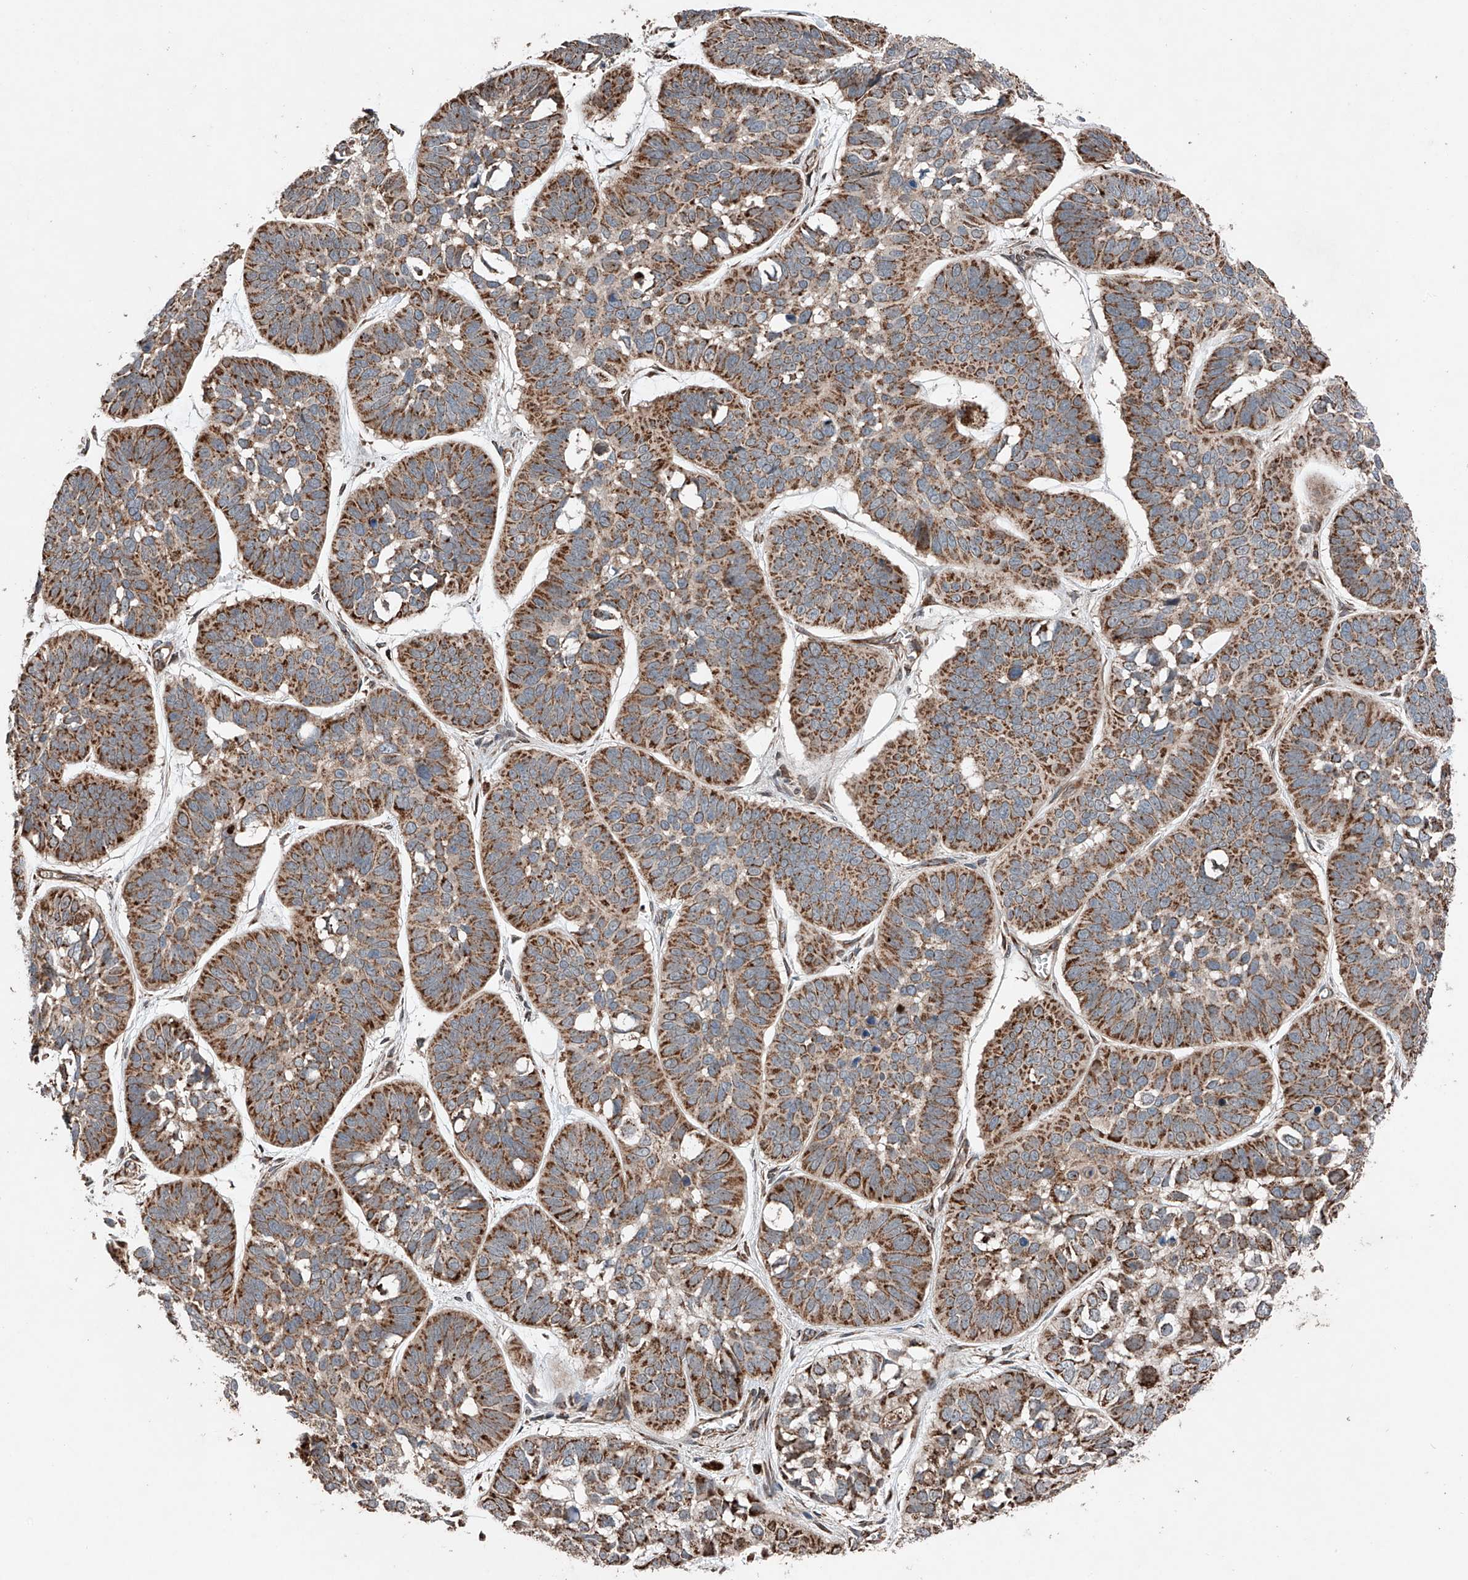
{"staining": {"intensity": "strong", "quantity": ">75%", "location": "cytoplasmic/membranous"}, "tissue": "skin cancer", "cell_type": "Tumor cells", "image_type": "cancer", "snomed": [{"axis": "morphology", "description": "Basal cell carcinoma"}, {"axis": "topography", "description": "Skin"}], "caption": "Immunohistochemistry (IHC) staining of skin basal cell carcinoma, which reveals high levels of strong cytoplasmic/membranous positivity in about >75% of tumor cells indicating strong cytoplasmic/membranous protein expression. The staining was performed using DAB (brown) for protein detection and nuclei were counterstained in hematoxylin (blue).", "gene": "AP4B1", "patient": {"sex": "male", "age": 62}}